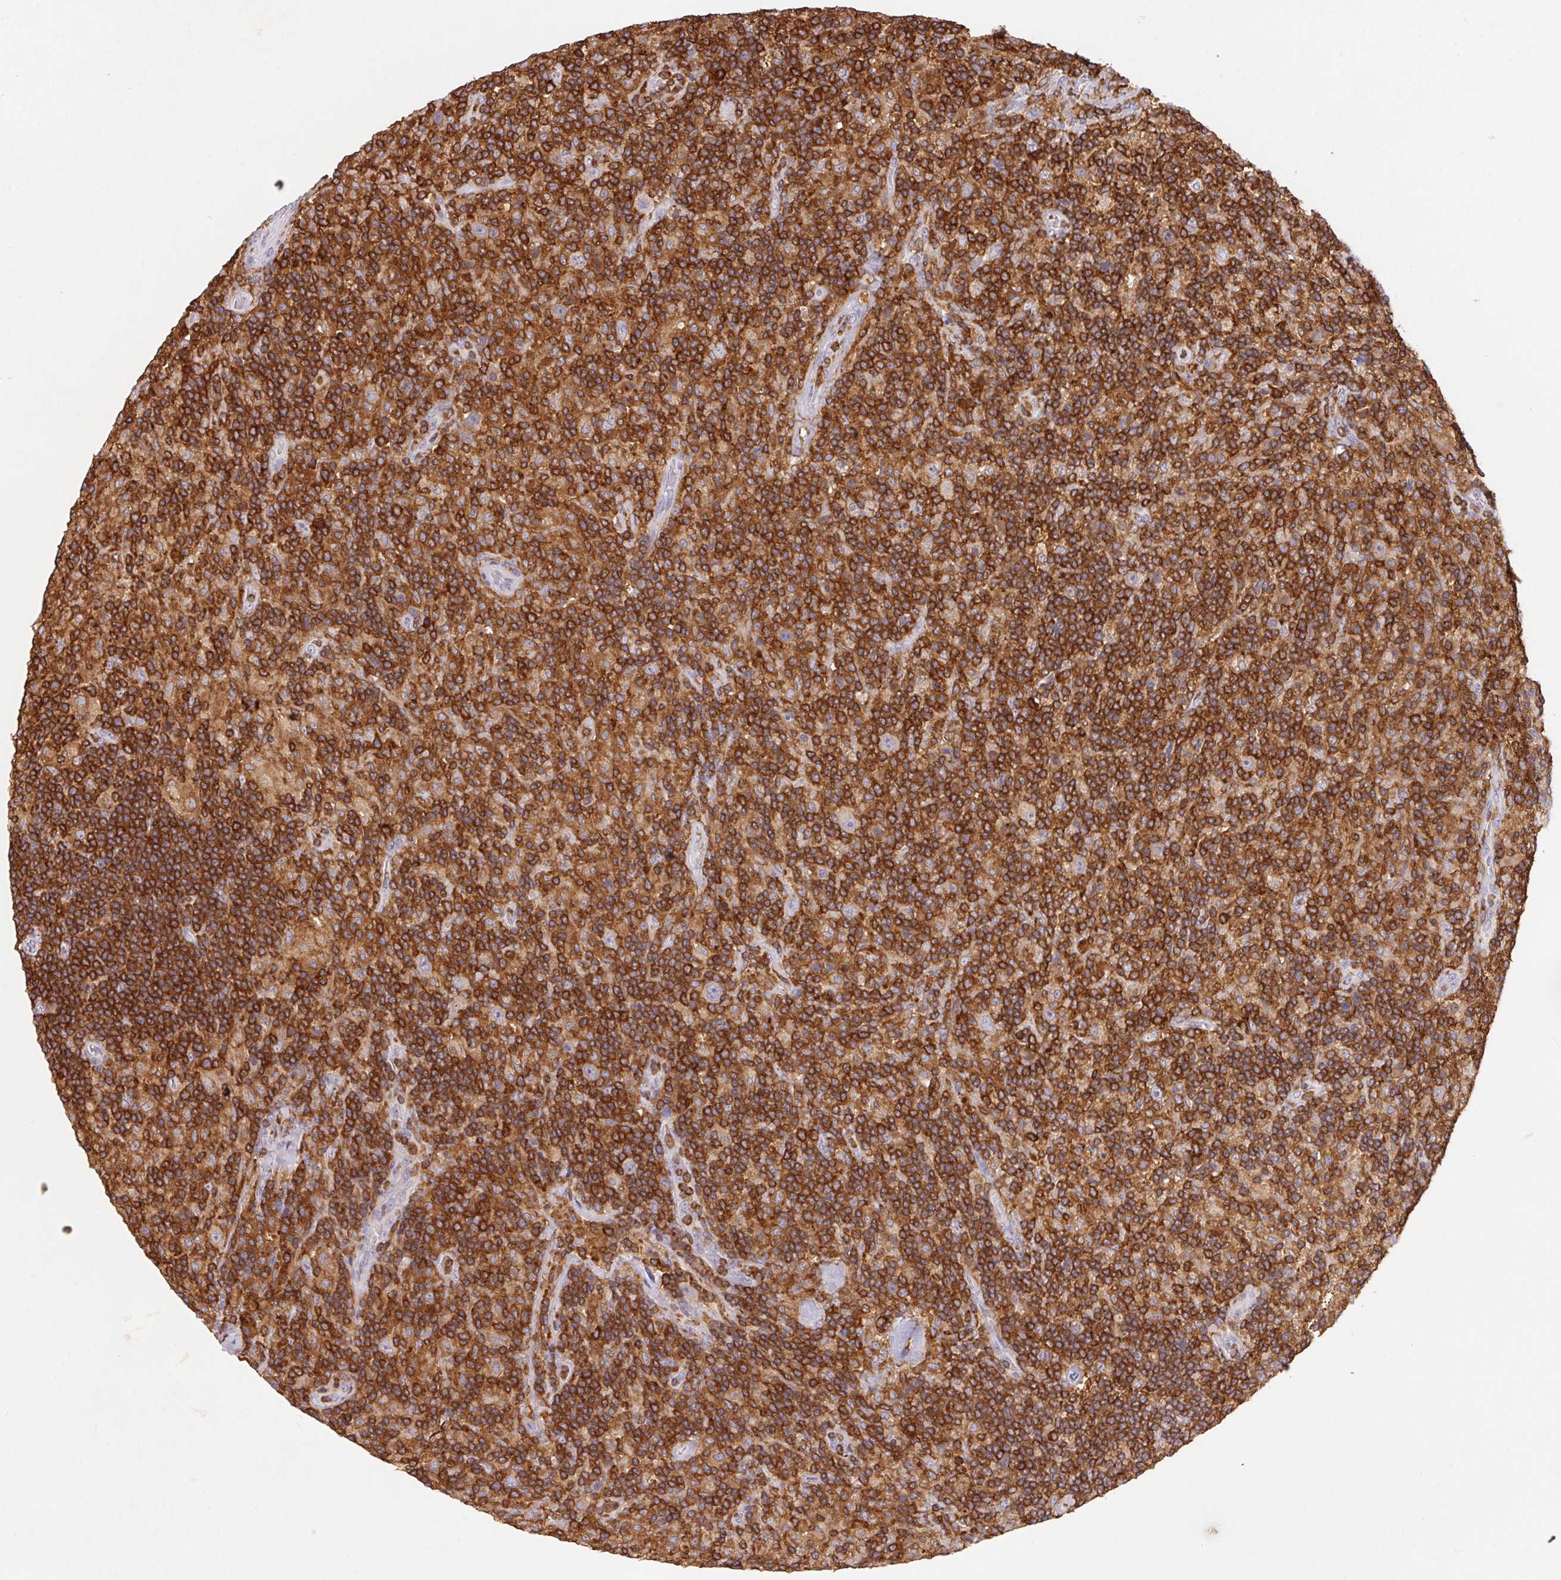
{"staining": {"intensity": "weak", "quantity": "25%-75%", "location": "cytoplasmic/membranous"}, "tissue": "lymphoma", "cell_type": "Tumor cells", "image_type": "cancer", "snomed": [{"axis": "morphology", "description": "Hodgkin's disease, NOS"}, {"axis": "topography", "description": "Lymph node"}], "caption": "This is an image of IHC staining of lymphoma, which shows weak expression in the cytoplasmic/membranous of tumor cells.", "gene": "APBB1IP", "patient": {"sex": "male", "age": 70}}